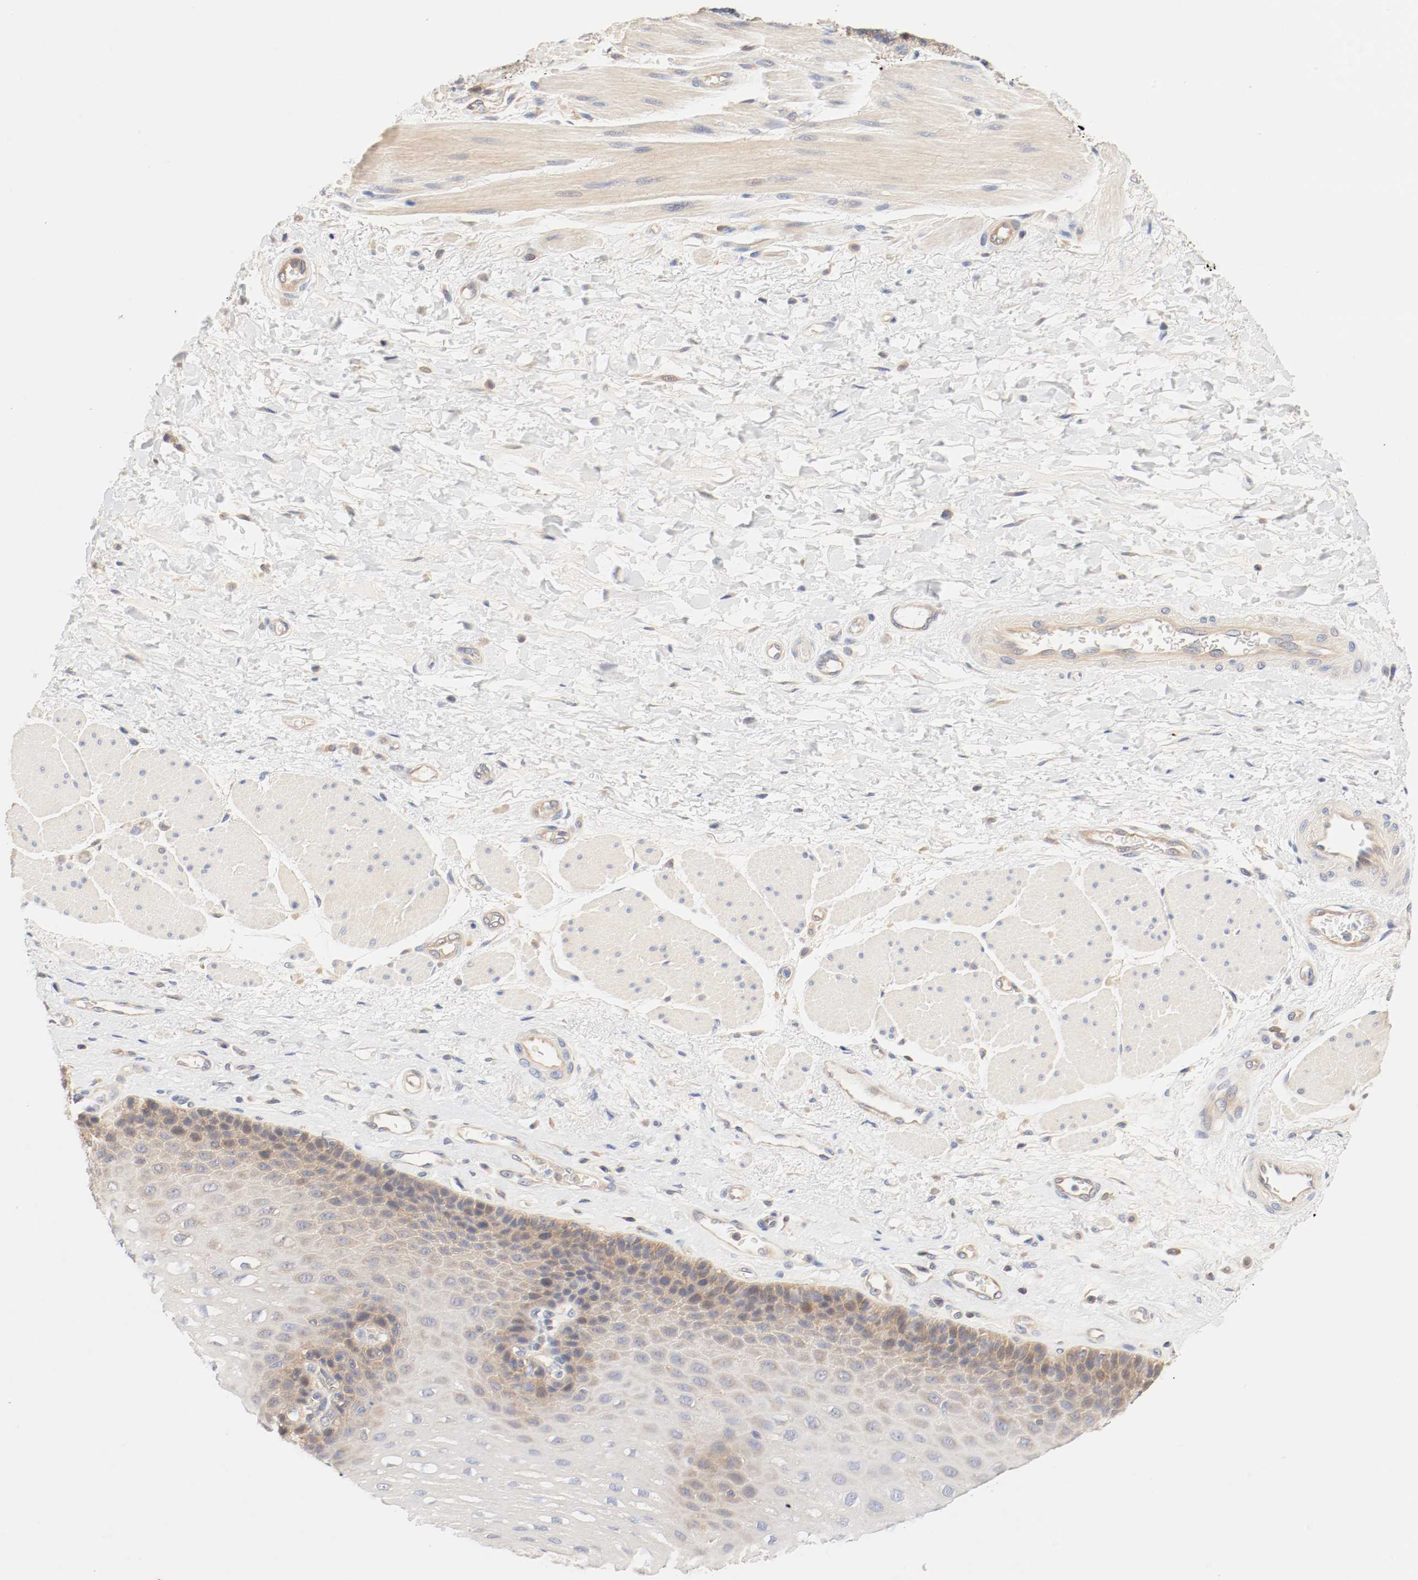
{"staining": {"intensity": "moderate", "quantity": "25%-75%", "location": "cytoplasmic/membranous"}, "tissue": "esophagus", "cell_type": "Squamous epithelial cells", "image_type": "normal", "snomed": [{"axis": "morphology", "description": "Normal tissue, NOS"}, {"axis": "topography", "description": "Esophagus"}], "caption": "Immunohistochemistry histopathology image of normal esophagus: esophagus stained using immunohistochemistry shows medium levels of moderate protein expression localized specifically in the cytoplasmic/membranous of squamous epithelial cells, appearing as a cytoplasmic/membranous brown color.", "gene": "GIT1", "patient": {"sex": "female", "age": 72}}